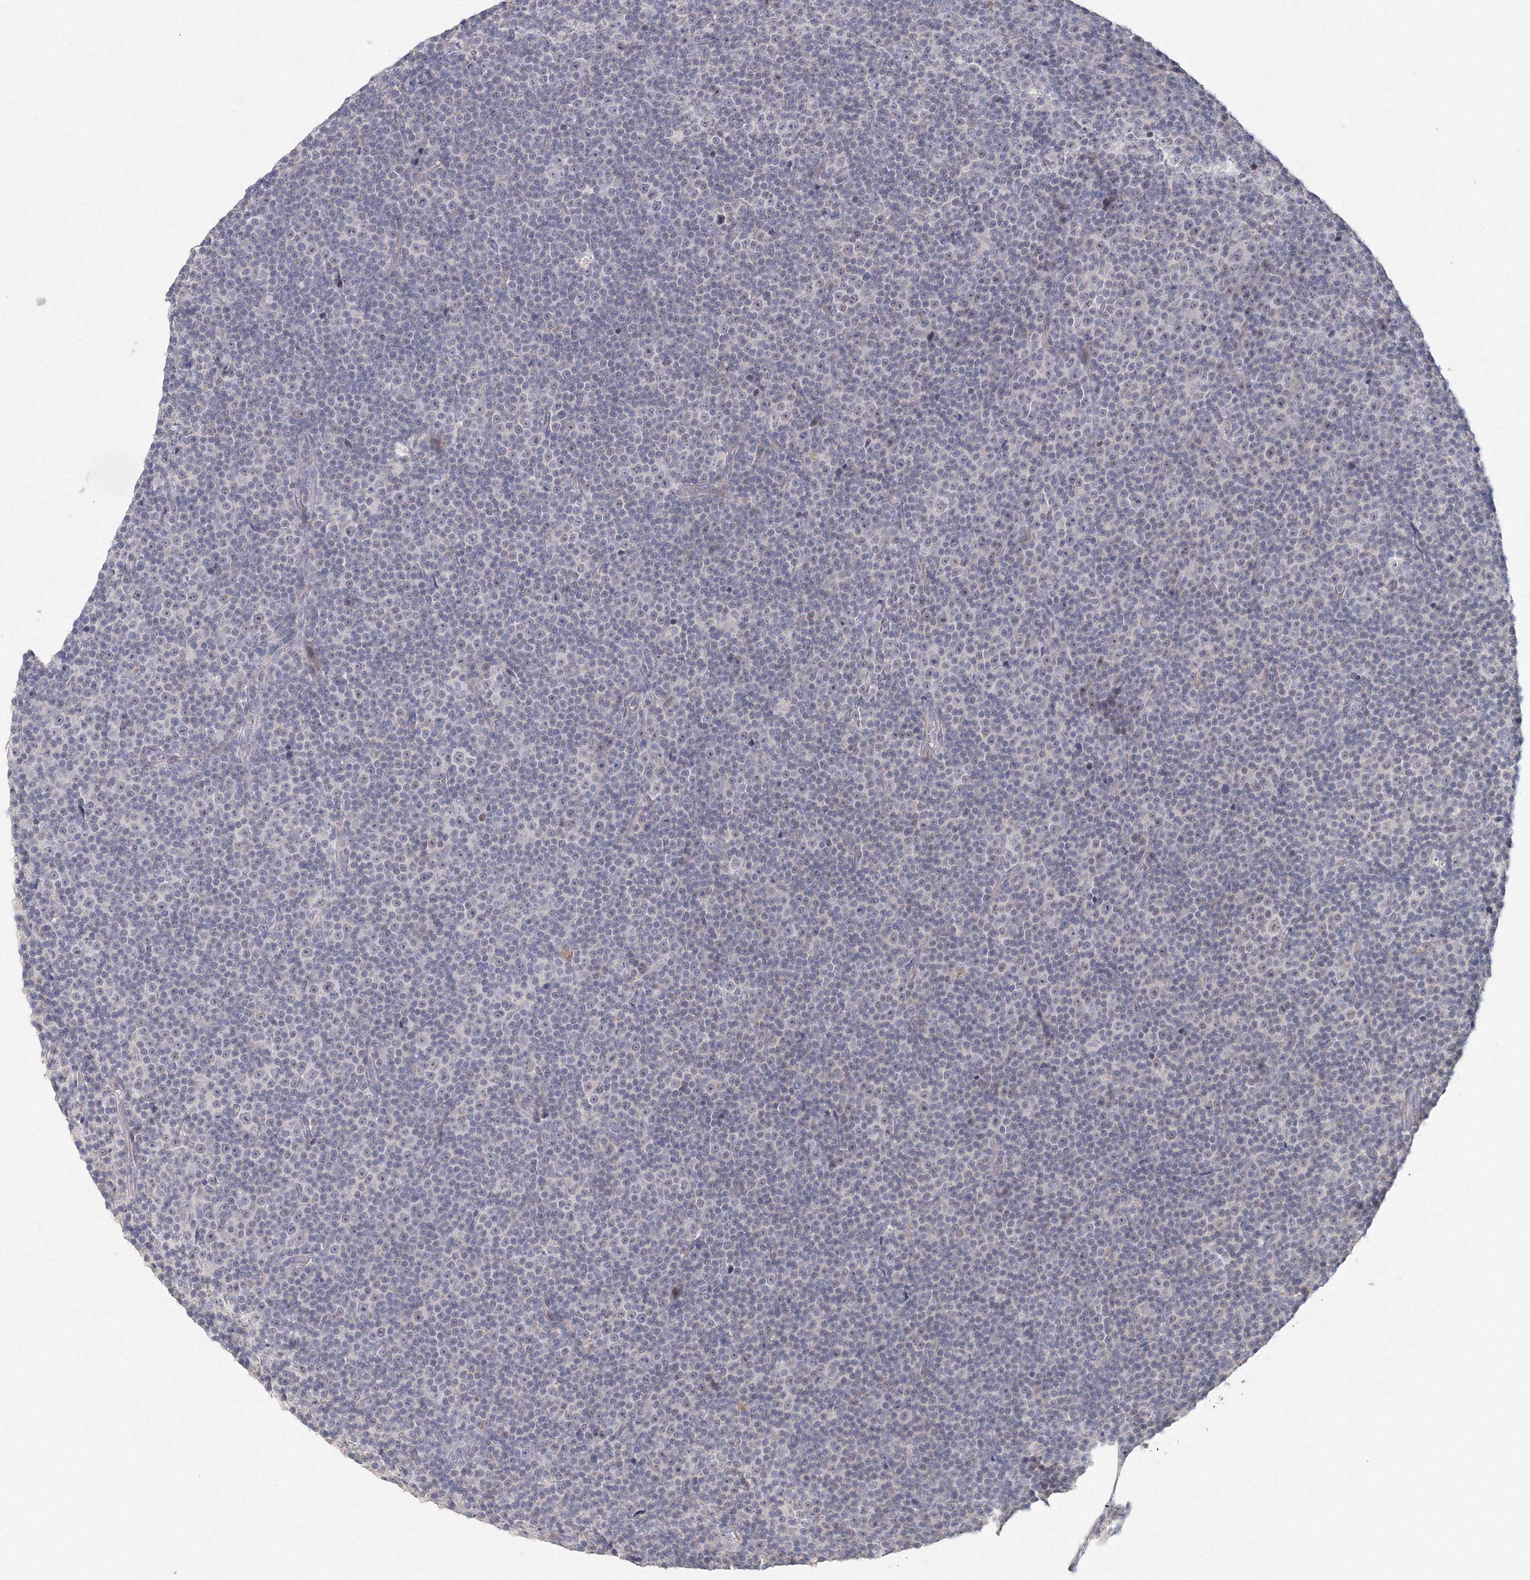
{"staining": {"intensity": "negative", "quantity": "none", "location": "none"}, "tissue": "lymphoma", "cell_type": "Tumor cells", "image_type": "cancer", "snomed": [{"axis": "morphology", "description": "Malignant lymphoma, non-Hodgkin's type, Low grade"}, {"axis": "topography", "description": "Lymph node"}], "caption": "Tumor cells are negative for brown protein staining in malignant lymphoma, non-Hodgkin's type (low-grade).", "gene": "TACC2", "patient": {"sex": "female", "age": 67}}